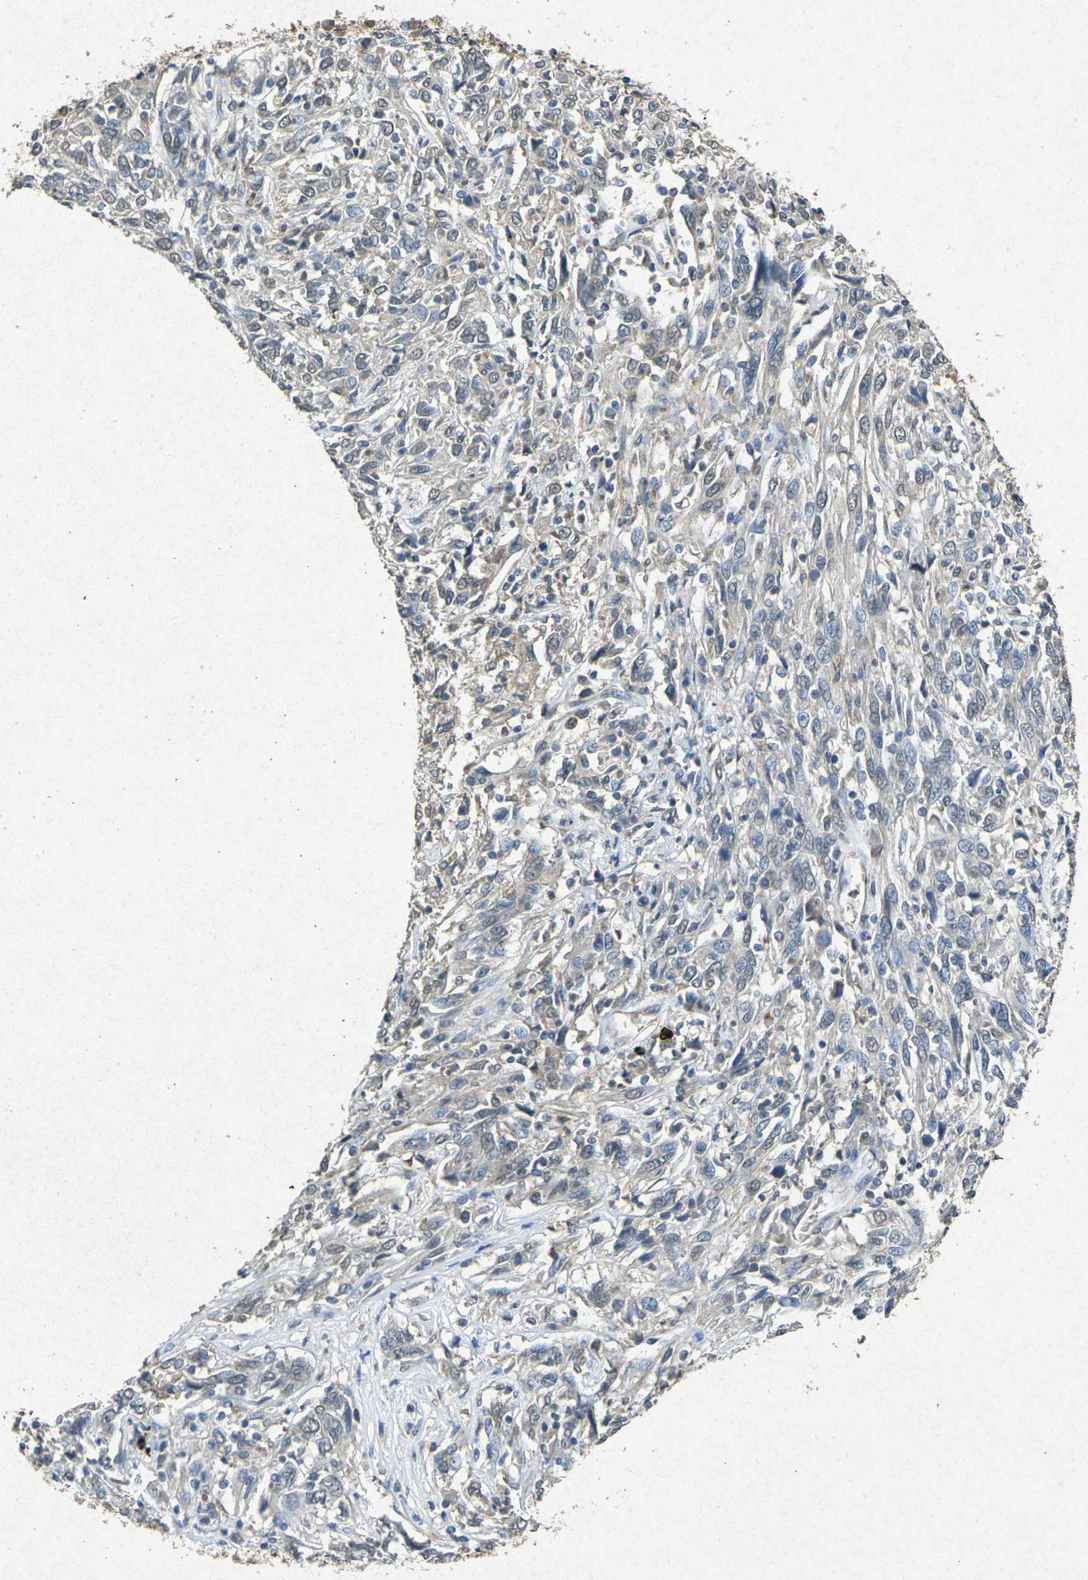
{"staining": {"intensity": "weak", "quantity": "25%-75%", "location": "cytoplasmic/membranous"}, "tissue": "cervical cancer", "cell_type": "Tumor cells", "image_type": "cancer", "snomed": [{"axis": "morphology", "description": "Squamous cell carcinoma, NOS"}, {"axis": "topography", "description": "Cervix"}], "caption": "This is an image of immunohistochemistry (IHC) staining of squamous cell carcinoma (cervical), which shows weak positivity in the cytoplasmic/membranous of tumor cells.", "gene": "RGMA", "patient": {"sex": "female", "age": 46}}